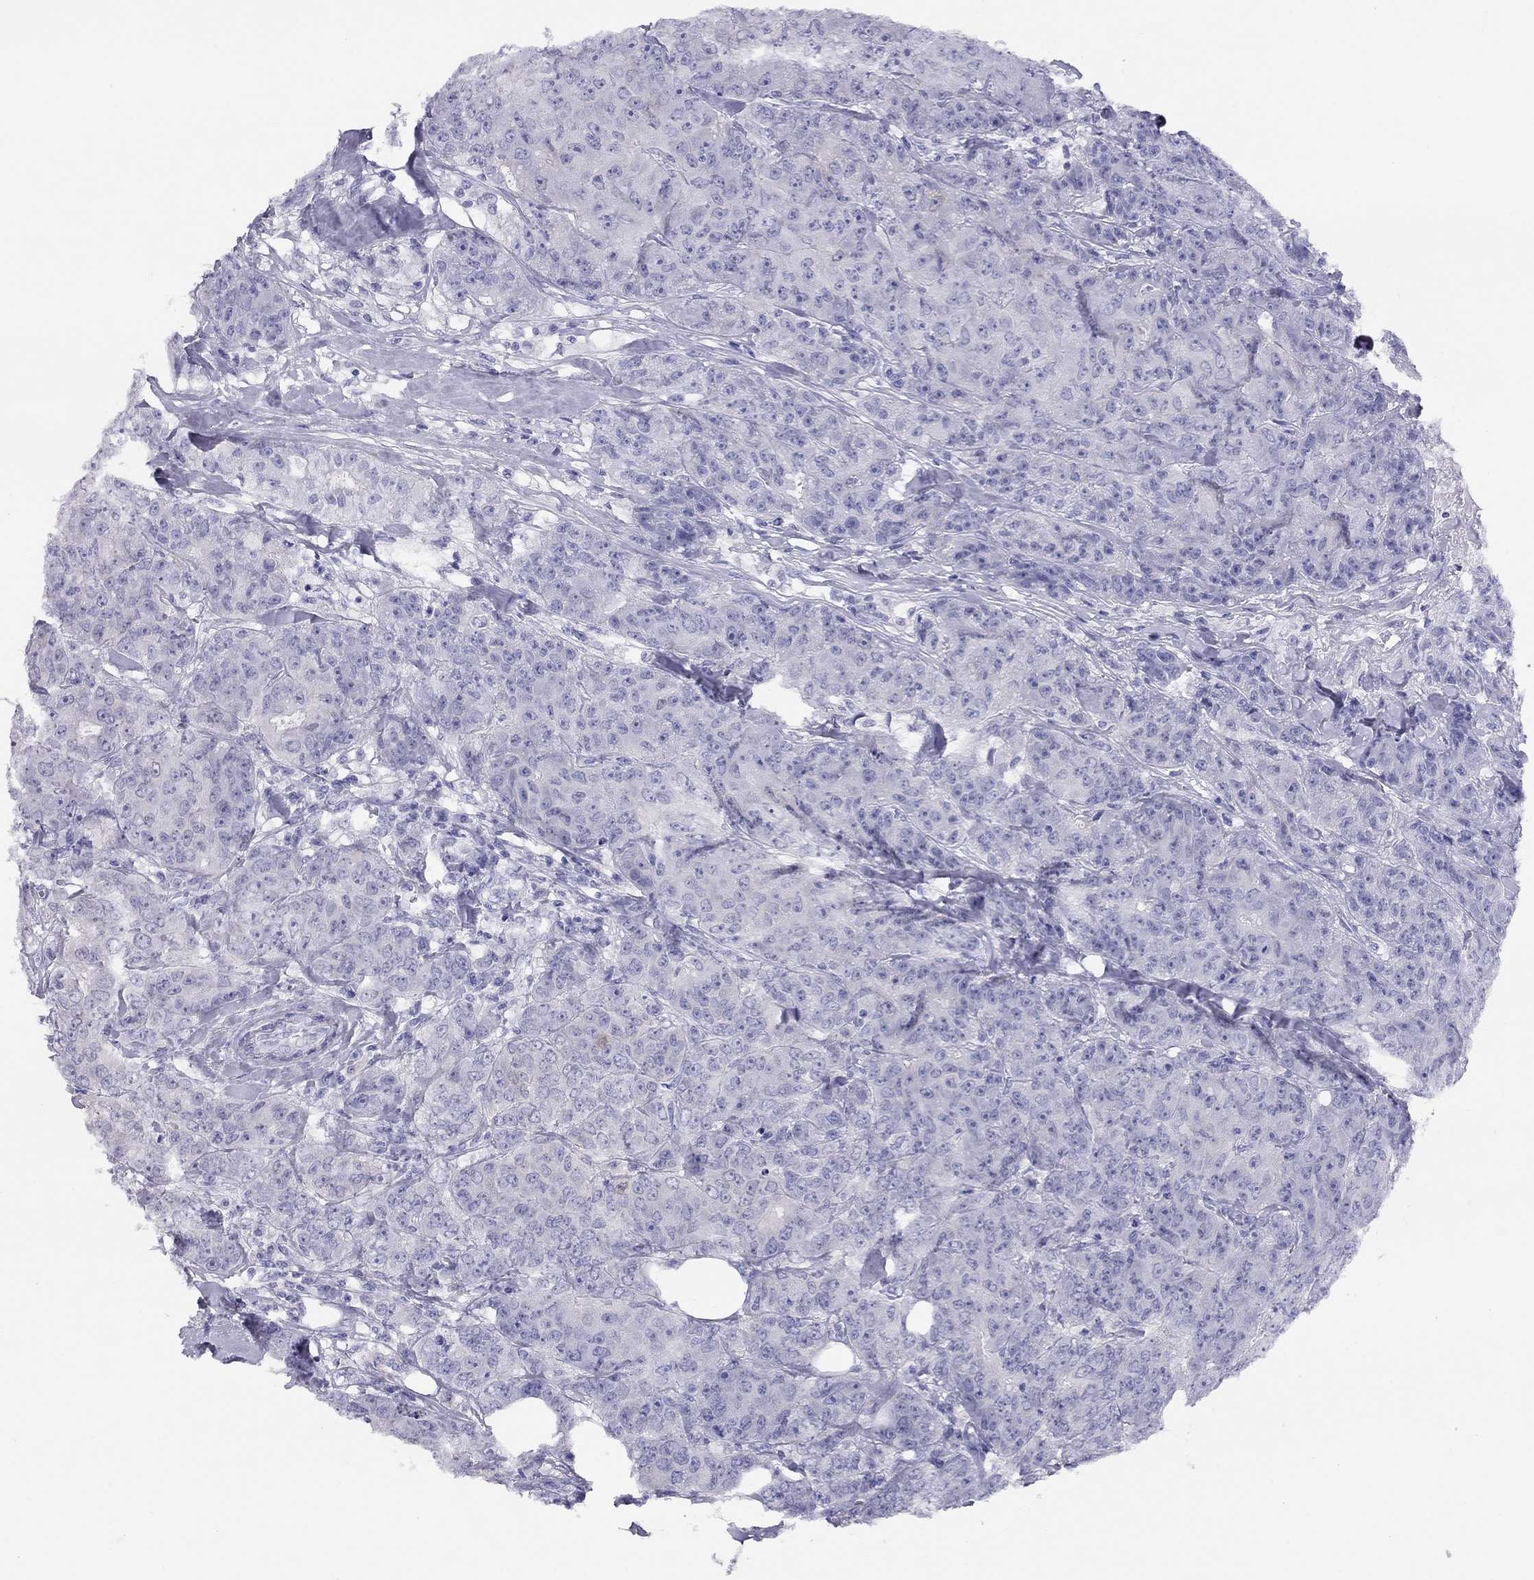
{"staining": {"intensity": "negative", "quantity": "none", "location": "none"}, "tissue": "breast cancer", "cell_type": "Tumor cells", "image_type": "cancer", "snomed": [{"axis": "morphology", "description": "Duct carcinoma"}, {"axis": "topography", "description": "Breast"}], "caption": "An immunohistochemistry micrograph of breast cancer (invasive ductal carcinoma) is shown. There is no staining in tumor cells of breast cancer (invasive ductal carcinoma). Nuclei are stained in blue.", "gene": "LRIT2", "patient": {"sex": "female", "age": 43}}